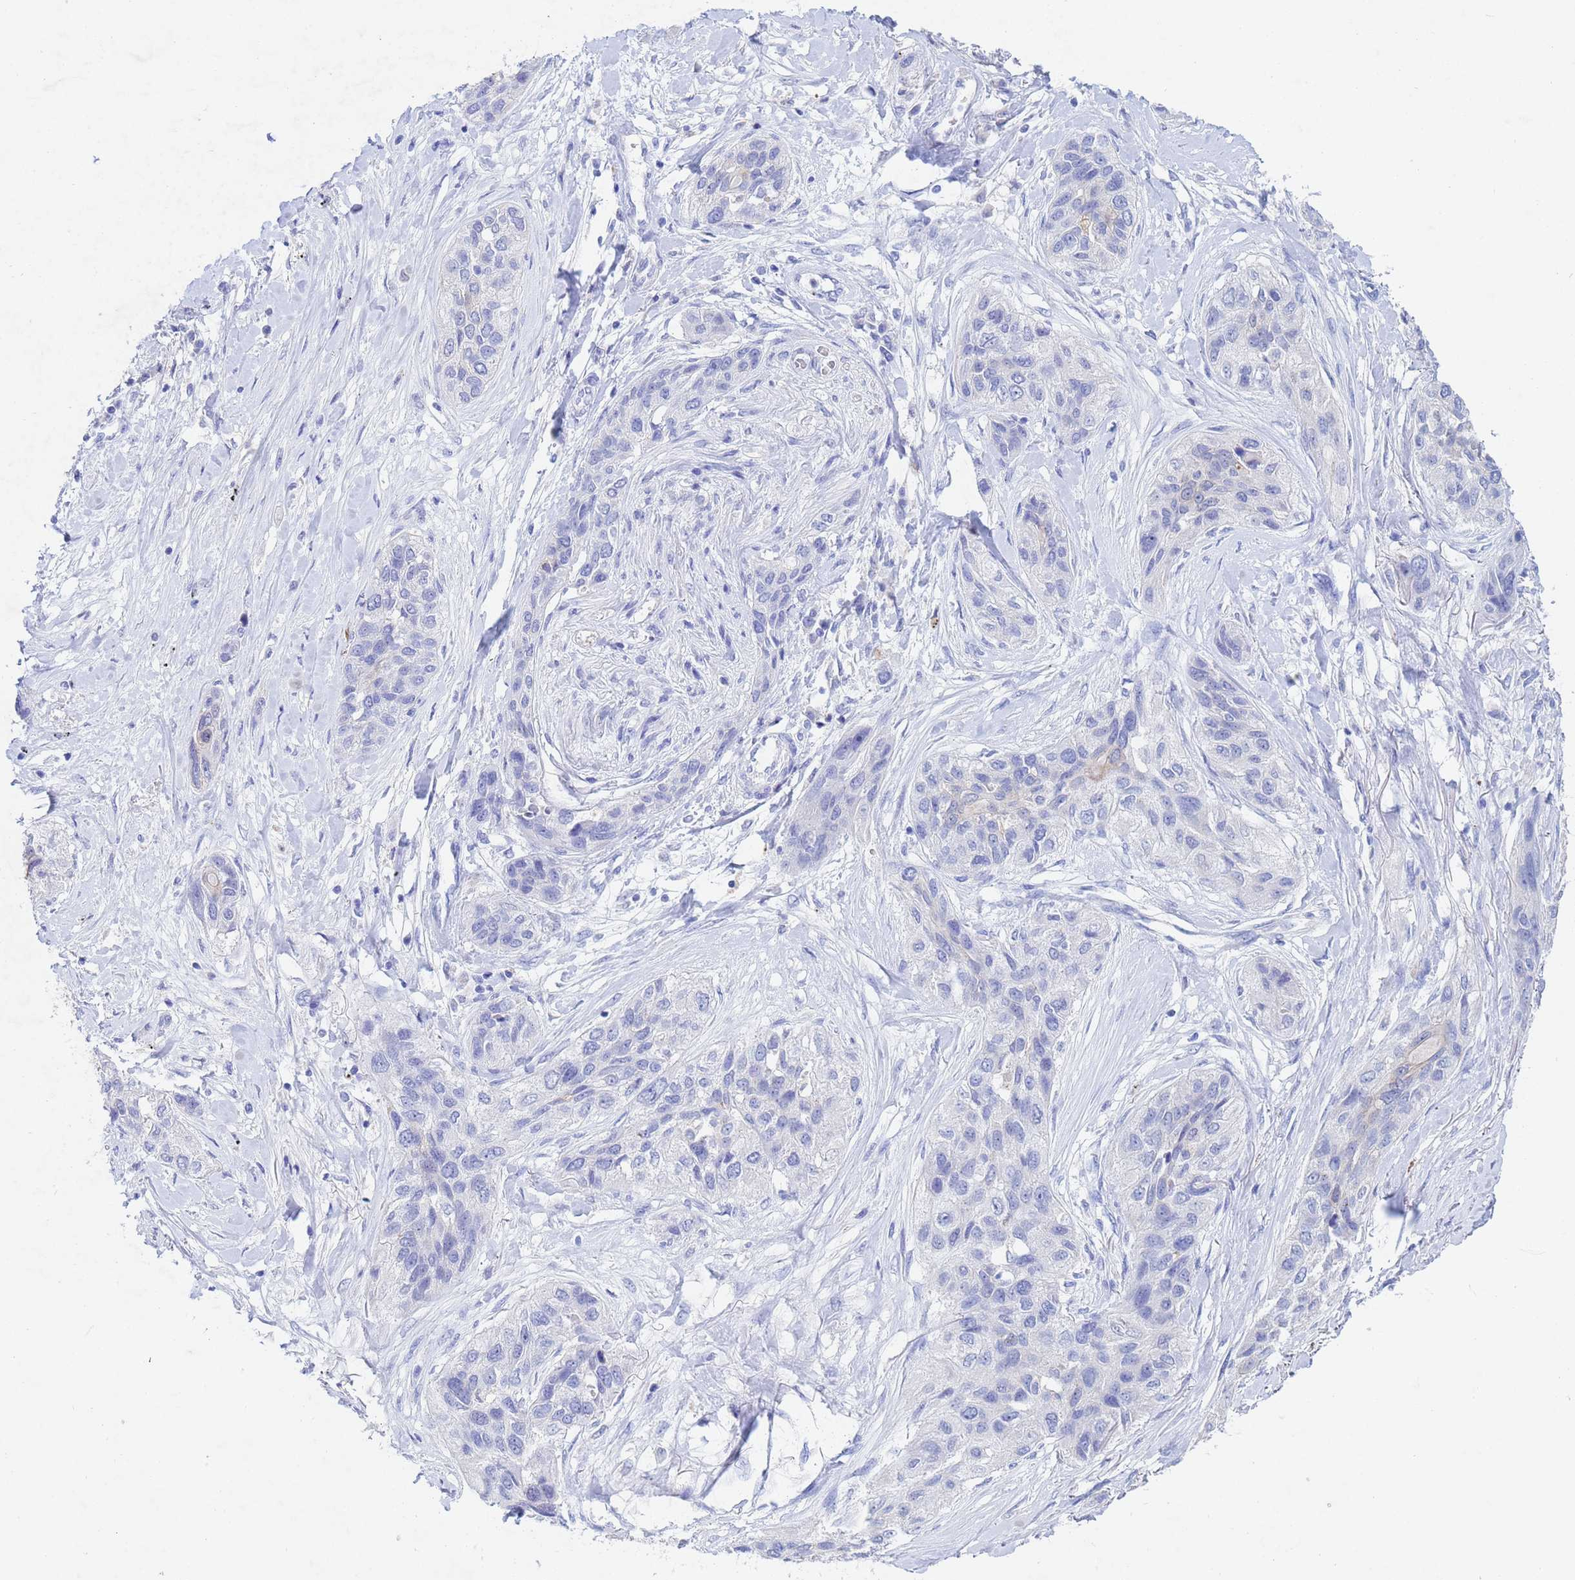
{"staining": {"intensity": "negative", "quantity": "none", "location": "none"}, "tissue": "lung cancer", "cell_type": "Tumor cells", "image_type": "cancer", "snomed": [{"axis": "morphology", "description": "Squamous cell carcinoma, NOS"}, {"axis": "topography", "description": "Lung"}], "caption": "This is an immunohistochemistry micrograph of human lung cancer. There is no staining in tumor cells.", "gene": "CSTB", "patient": {"sex": "female", "age": 70}}